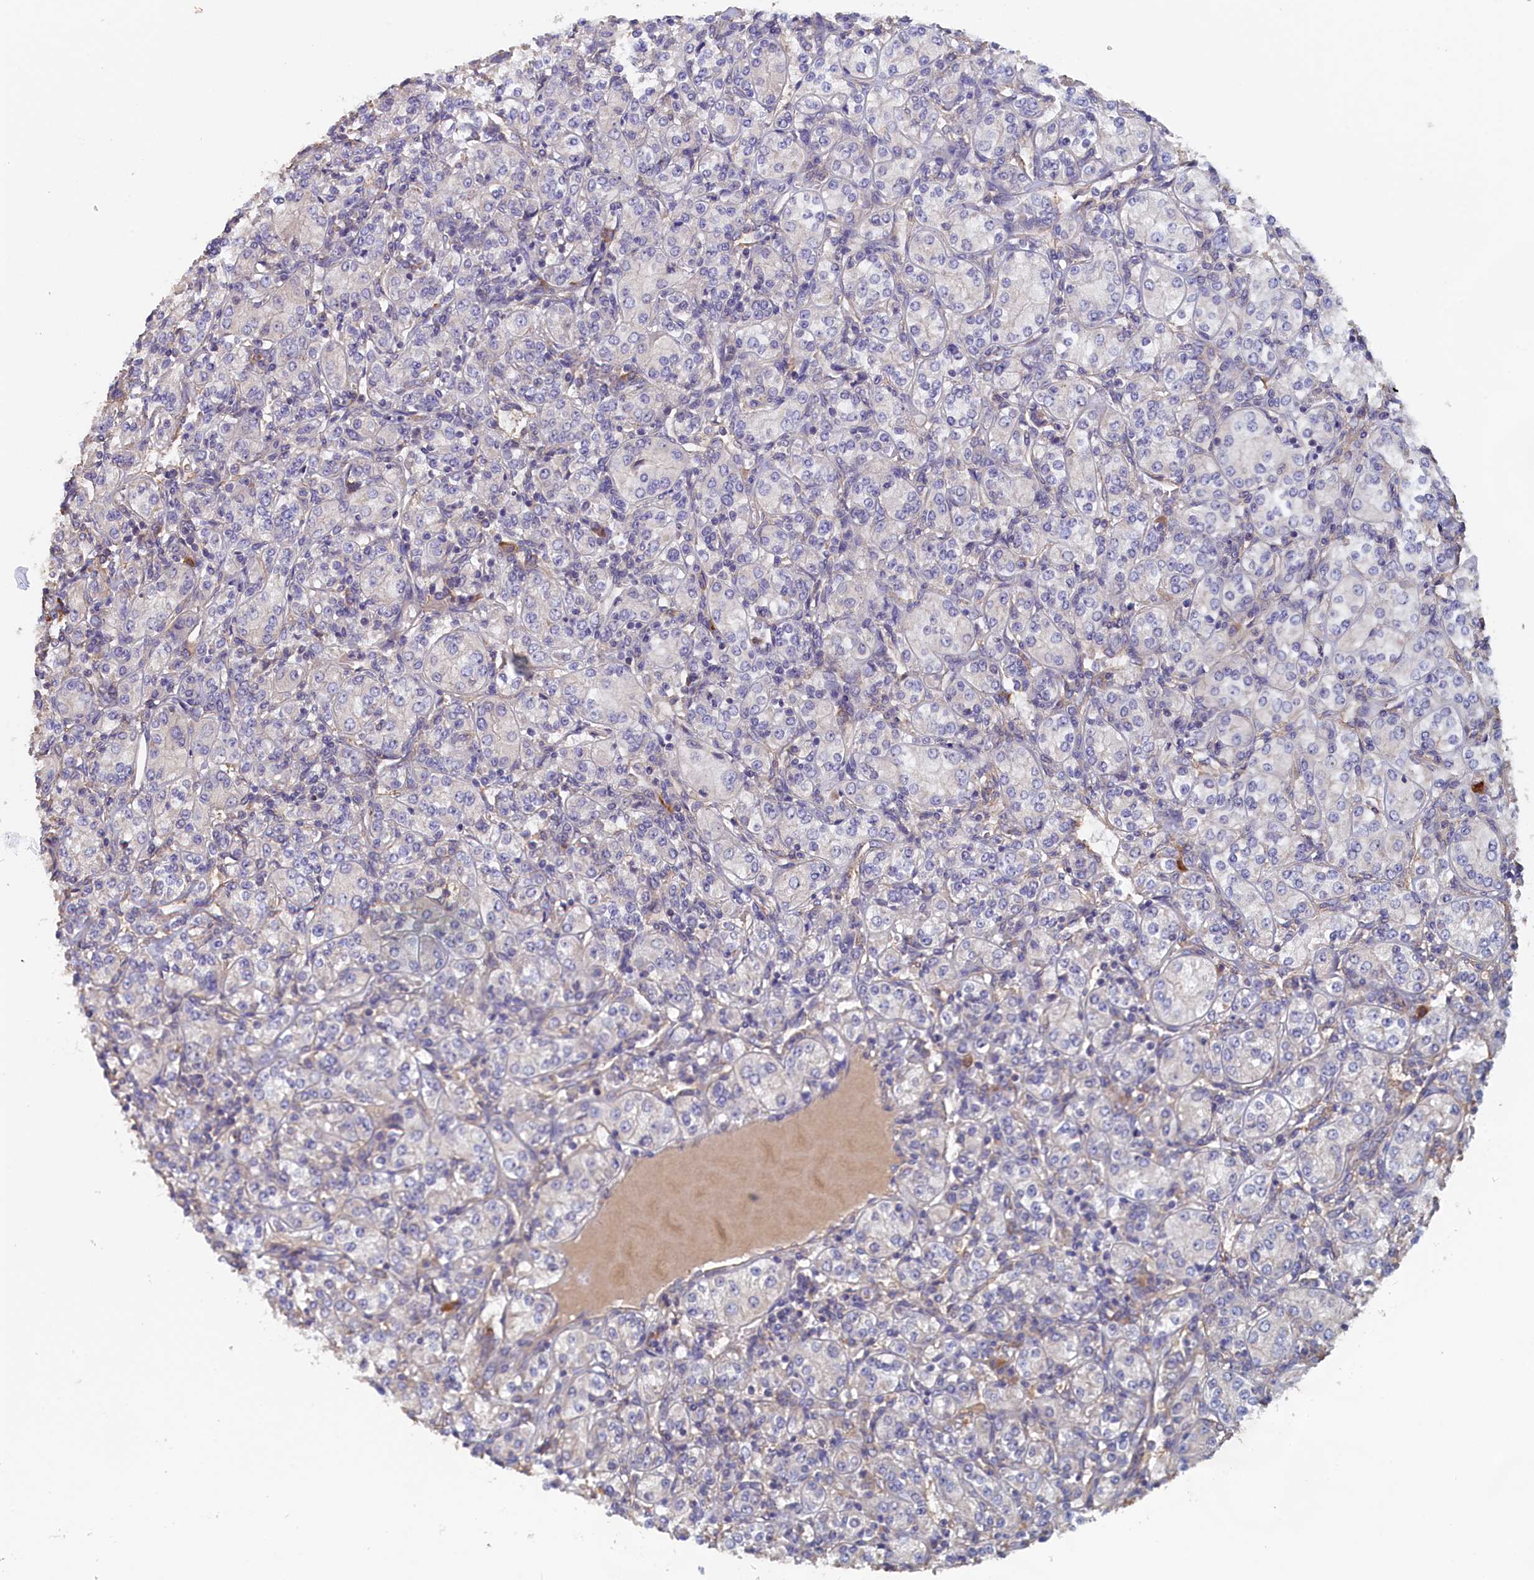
{"staining": {"intensity": "negative", "quantity": "none", "location": "none"}, "tissue": "renal cancer", "cell_type": "Tumor cells", "image_type": "cancer", "snomed": [{"axis": "morphology", "description": "Adenocarcinoma, NOS"}, {"axis": "topography", "description": "Kidney"}], "caption": "Photomicrograph shows no significant protein staining in tumor cells of adenocarcinoma (renal).", "gene": "ANKRD2", "patient": {"sex": "male", "age": 77}}